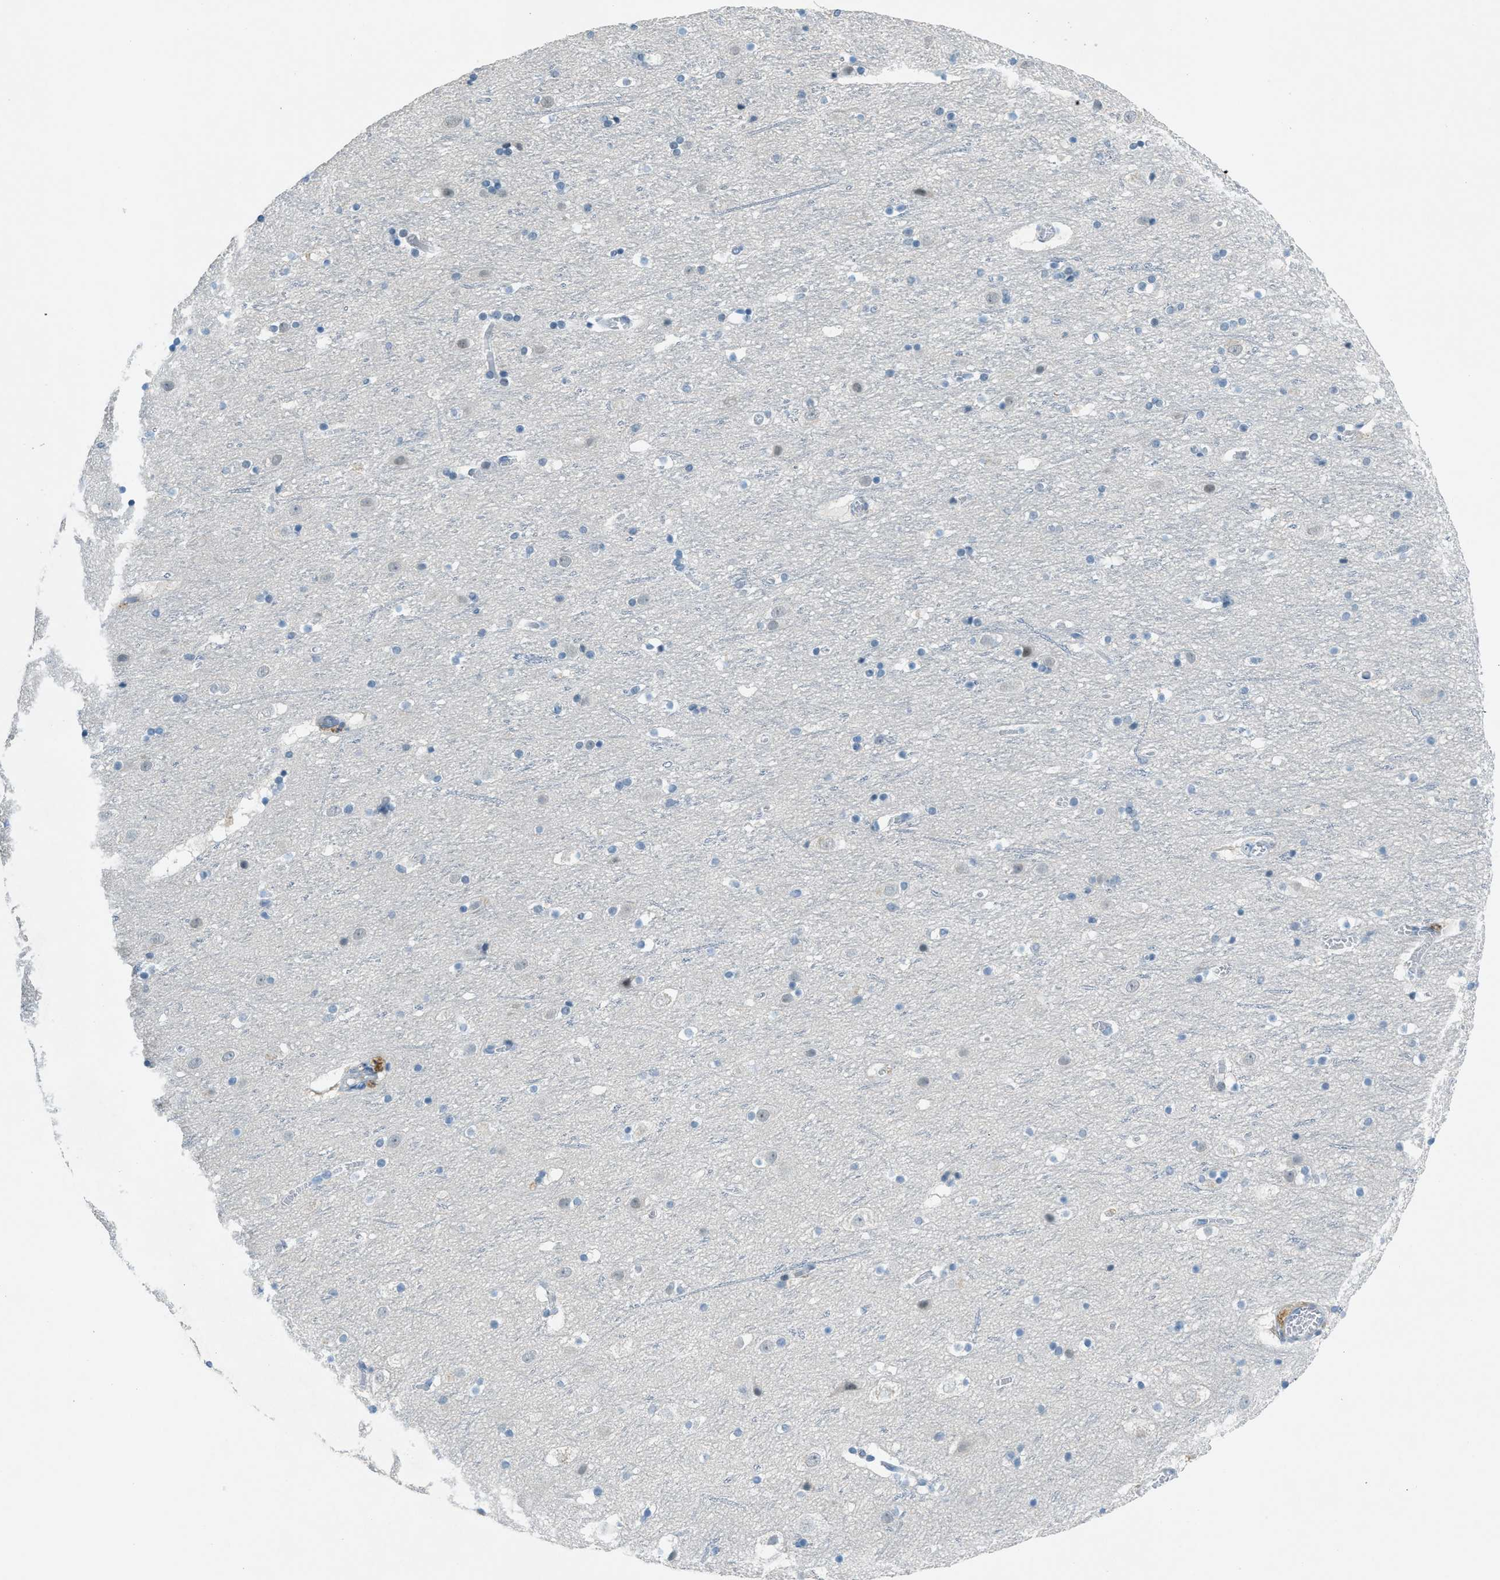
{"staining": {"intensity": "moderate", "quantity": ">75%", "location": "cytoplasmic/membranous"}, "tissue": "cerebral cortex", "cell_type": "Endothelial cells", "image_type": "normal", "snomed": [{"axis": "morphology", "description": "Normal tissue, NOS"}, {"axis": "topography", "description": "Cerebral cortex"}], "caption": "DAB (3,3'-diaminobenzidine) immunohistochemical staining of normal cerebral cortex demonstrates moderate cytoplasmic/membranous protein positivity in about >75% of endothelial cells.", "gene": "KLHL8", "patient": {"sex": "male", "age": 45}}